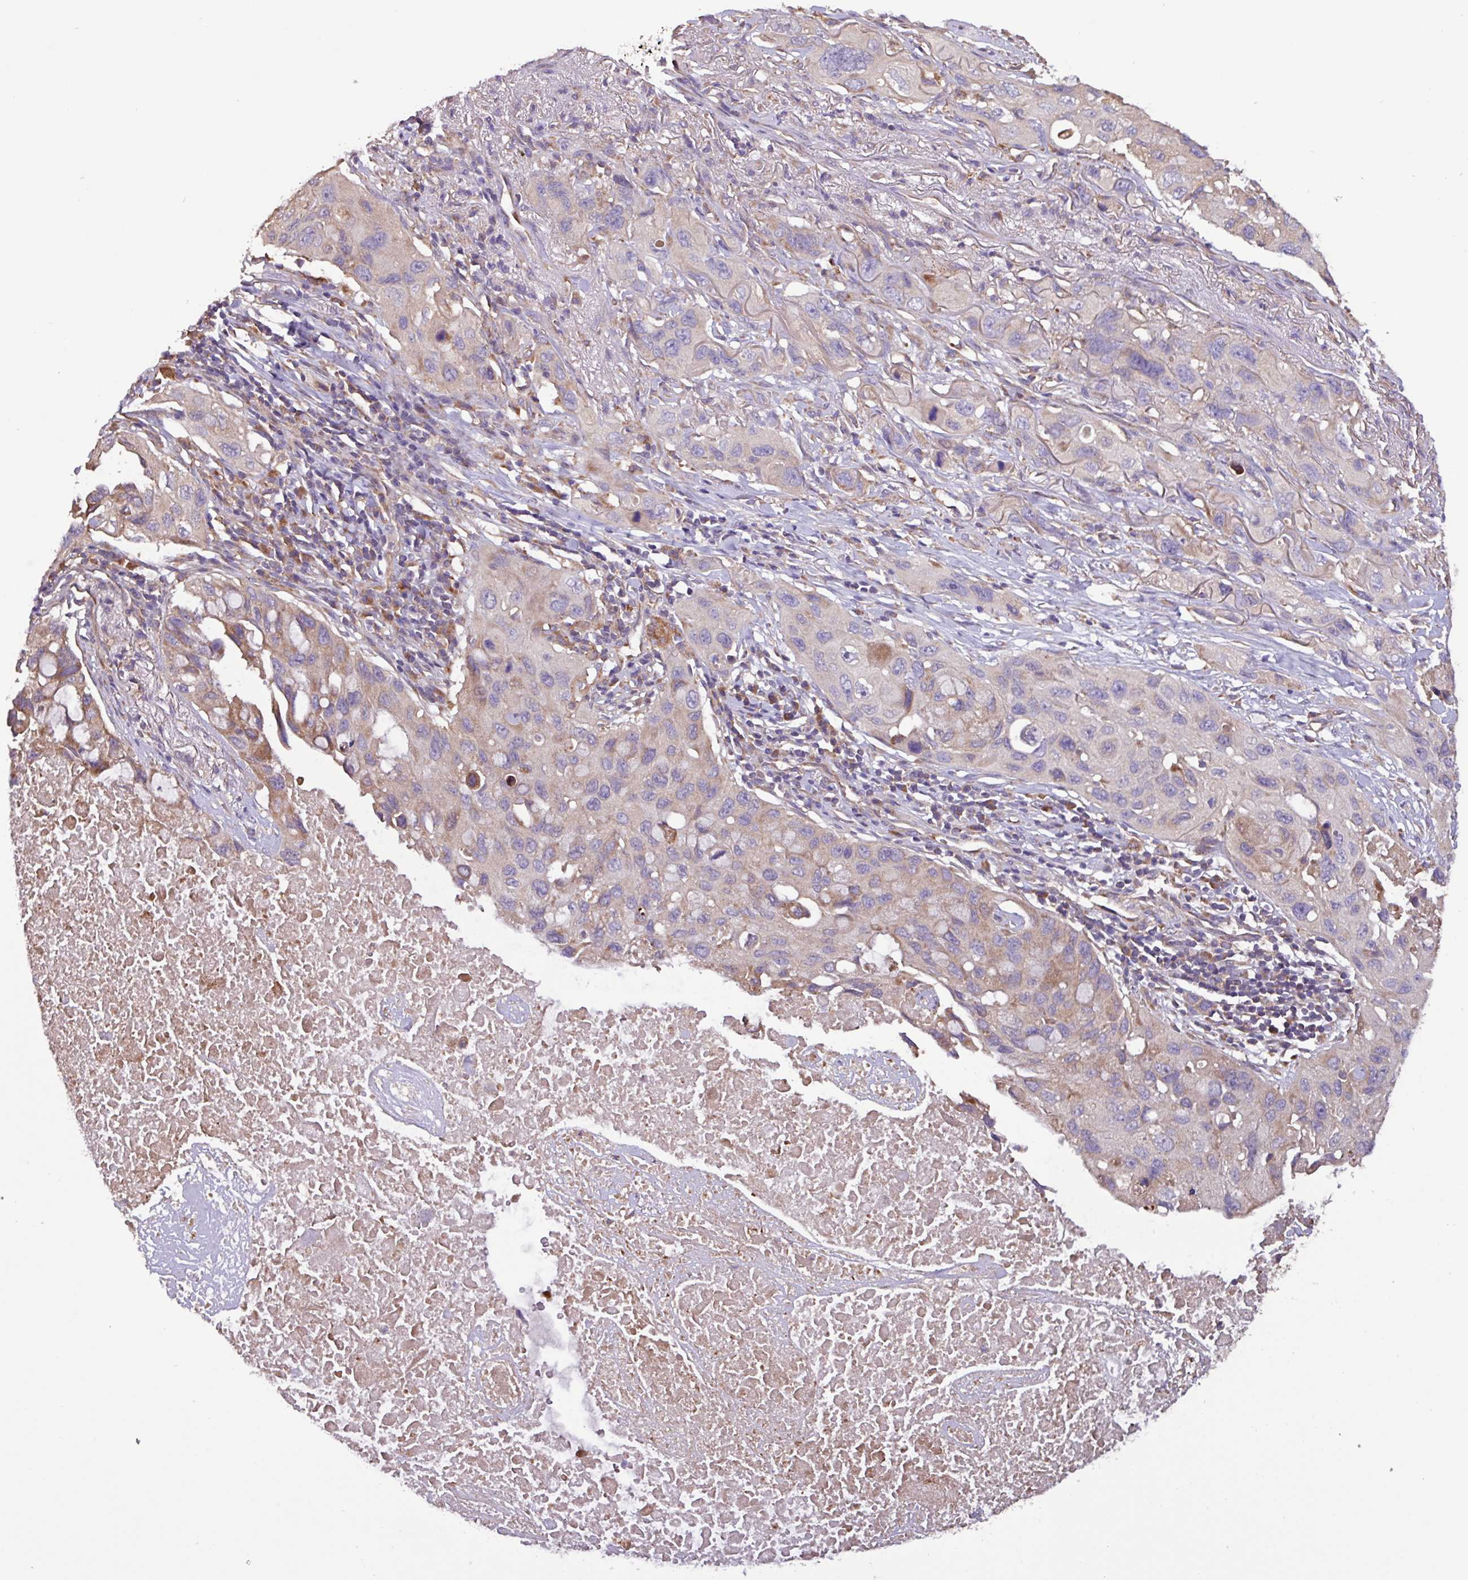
{"staining": {"intensity": "moderate", "quantity": "<25%", "location": "cytoplasmic/membranous"}, "tissue": "lung cancer", "cell_type": "Tumor cells", "image_type": "cancer", "snomed": [{"axis": "morphology", "description": "Squamous cell carcinoma, NOS"}, {"axis": "topography", "description": "Lung"}], "caption": "A brown stain highlights moderate cytoplasmic/membranous positivity of a protein in lung cancer (squamous cell carcinoma) tumor cells.", "gene": "PTPRQ", "patient": {"sex": "female", "age": 73}}